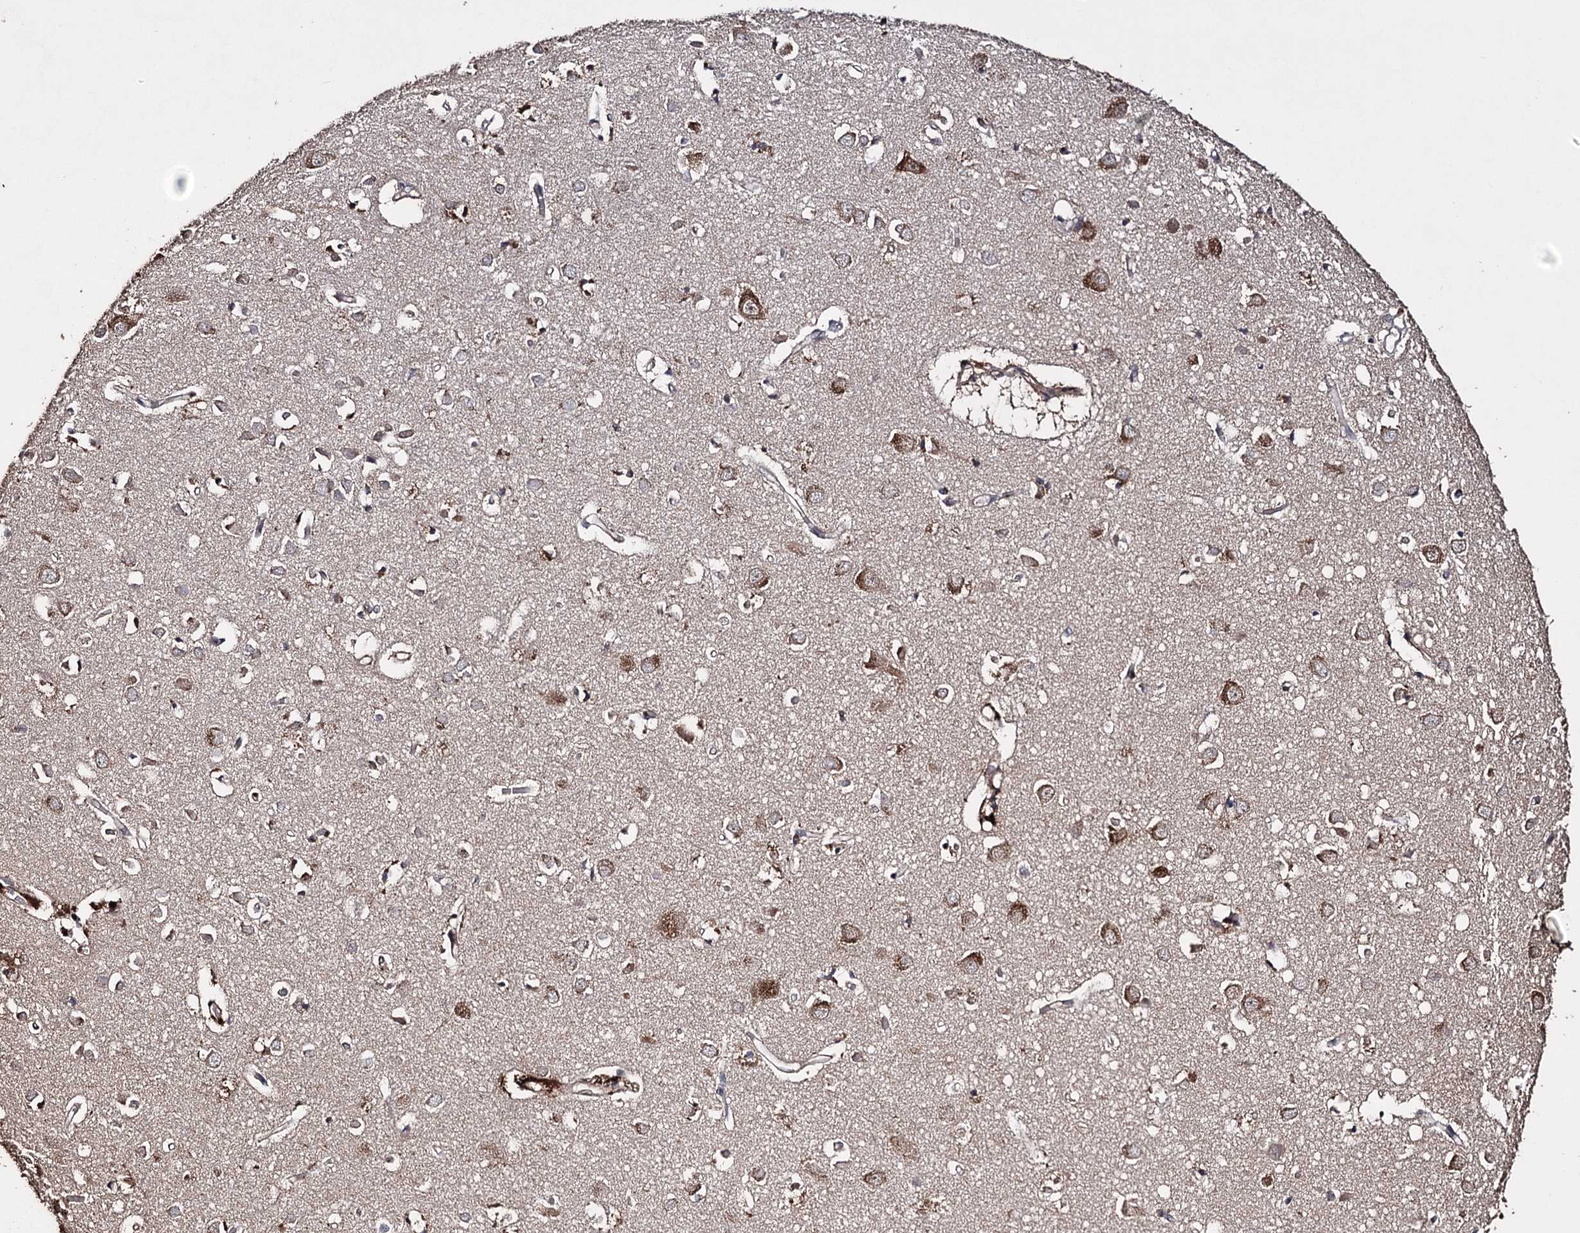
{"staining": {"intensity": "weak", "quantity": ">75%", "location": "cytoplasmic/membranous"}, "tissue": "cerebral cortex", "cell_type": "Endothelial cells", "image_type": "normal", "snomed": [{"axis": "morphology", "description": "Normal tissue, NOS"}, {"axis": "topography", "description": "Cerebral cortex"}], "caption": "The photomicrograph exhibits a brown stain indicating the presence of a protein in the cytoplasmic/membranous of endothelial cells in cerebral cortex. (IHC, brightfield microscopy, high magnification).", "gene": "ZNF662", "patient": {"sex": "female", "age": 64}}